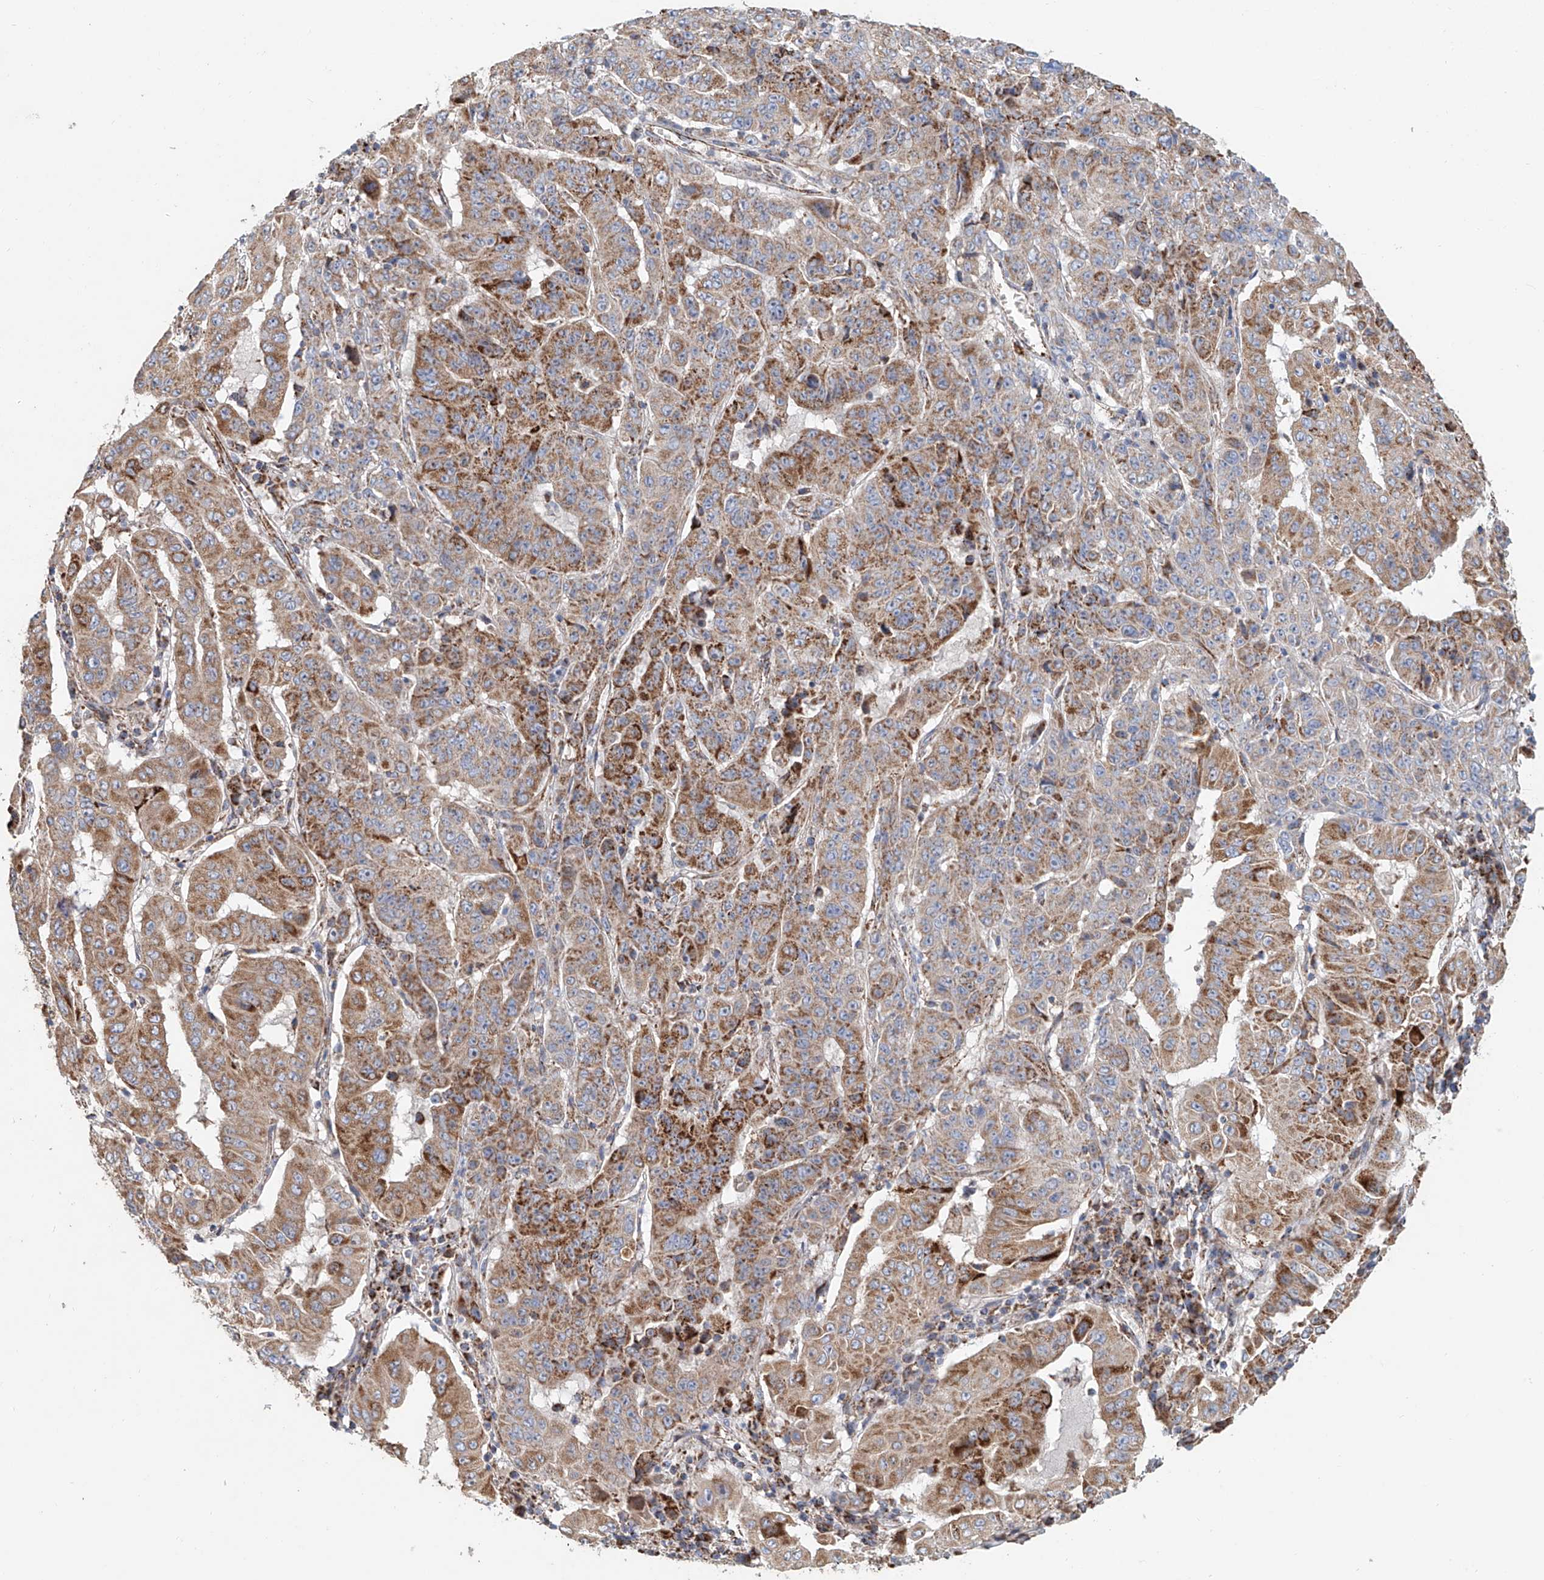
{"staining": {"intensity": "moderate", "quantity": ">75%", "location": "cytoplasmic/membranous"}, "tissue": "pancreatic cancer", "cell_type": "Tumor cells", "image_type": "cancer", "snomed": [{"axis": "morphology", "description": "Adenocarcinoma, NOS"}, {"axis": "topography", "description": "Pancreas"}], "caption": "There is medium levels of moderate cytoplasmic/membranous positivity in tumor cells of pancreatic cancer, as demonstrated by immunohistochemical staining (brown color).", "gene": "MCL1", "patient": {"sex": "male", "age": 63}}